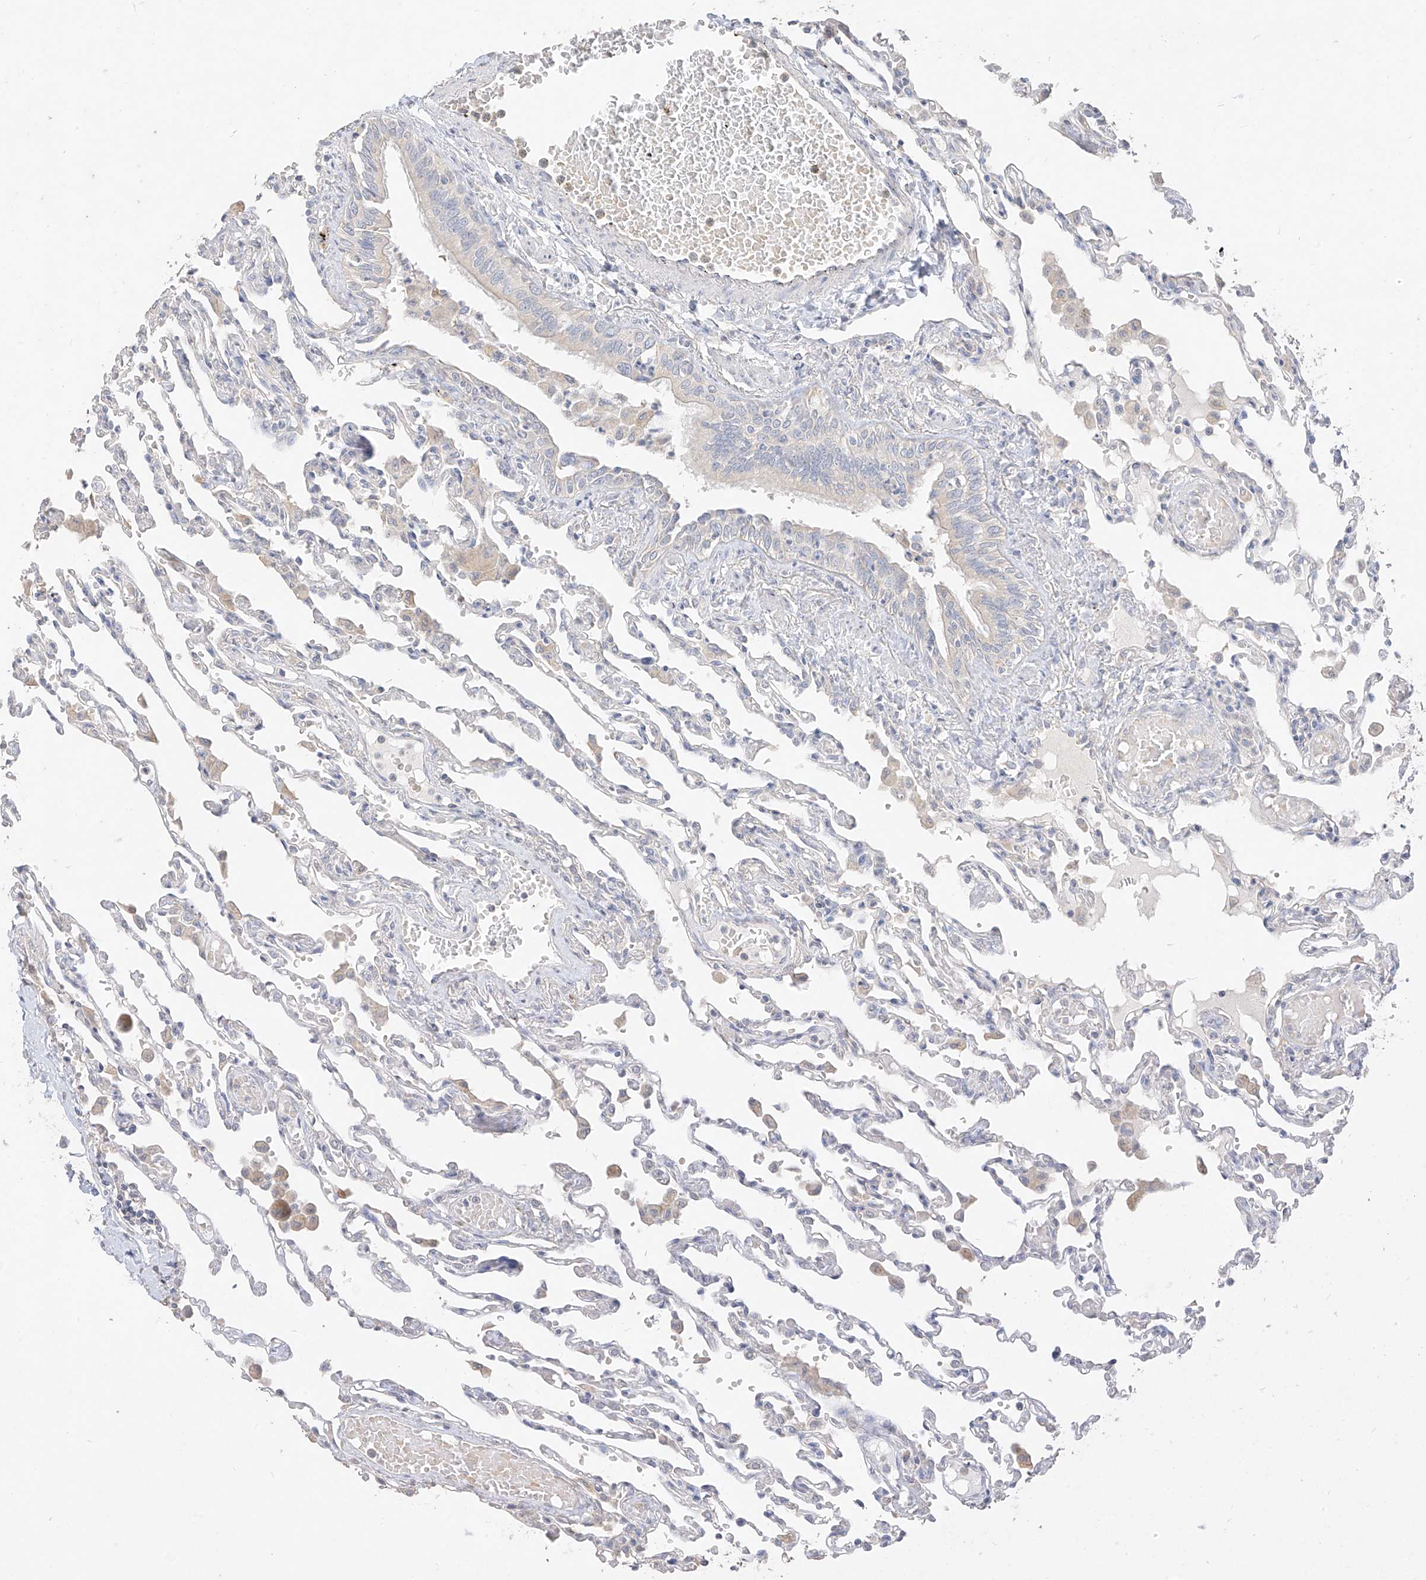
{"staining": {"intensity": "negative", "quantity": "none", "location": "none"}, "tissue": "lung", "cell_type": "Alveolar cells", "image_type": "normal", "snomed": [{"axis": "morphology", "description": "Normal tissue, NOS"}, {"axis": "topography", "description": "Bronchus"}, {"axis": "topography", "description": "Lung"}], "caption": "This is a photomicrograph of IHC staining of unremarkable lung, which shows no positivity in alveolar cells.", "gene": "ZZEF1", "patient": {"sex": "female", "age": 49}}